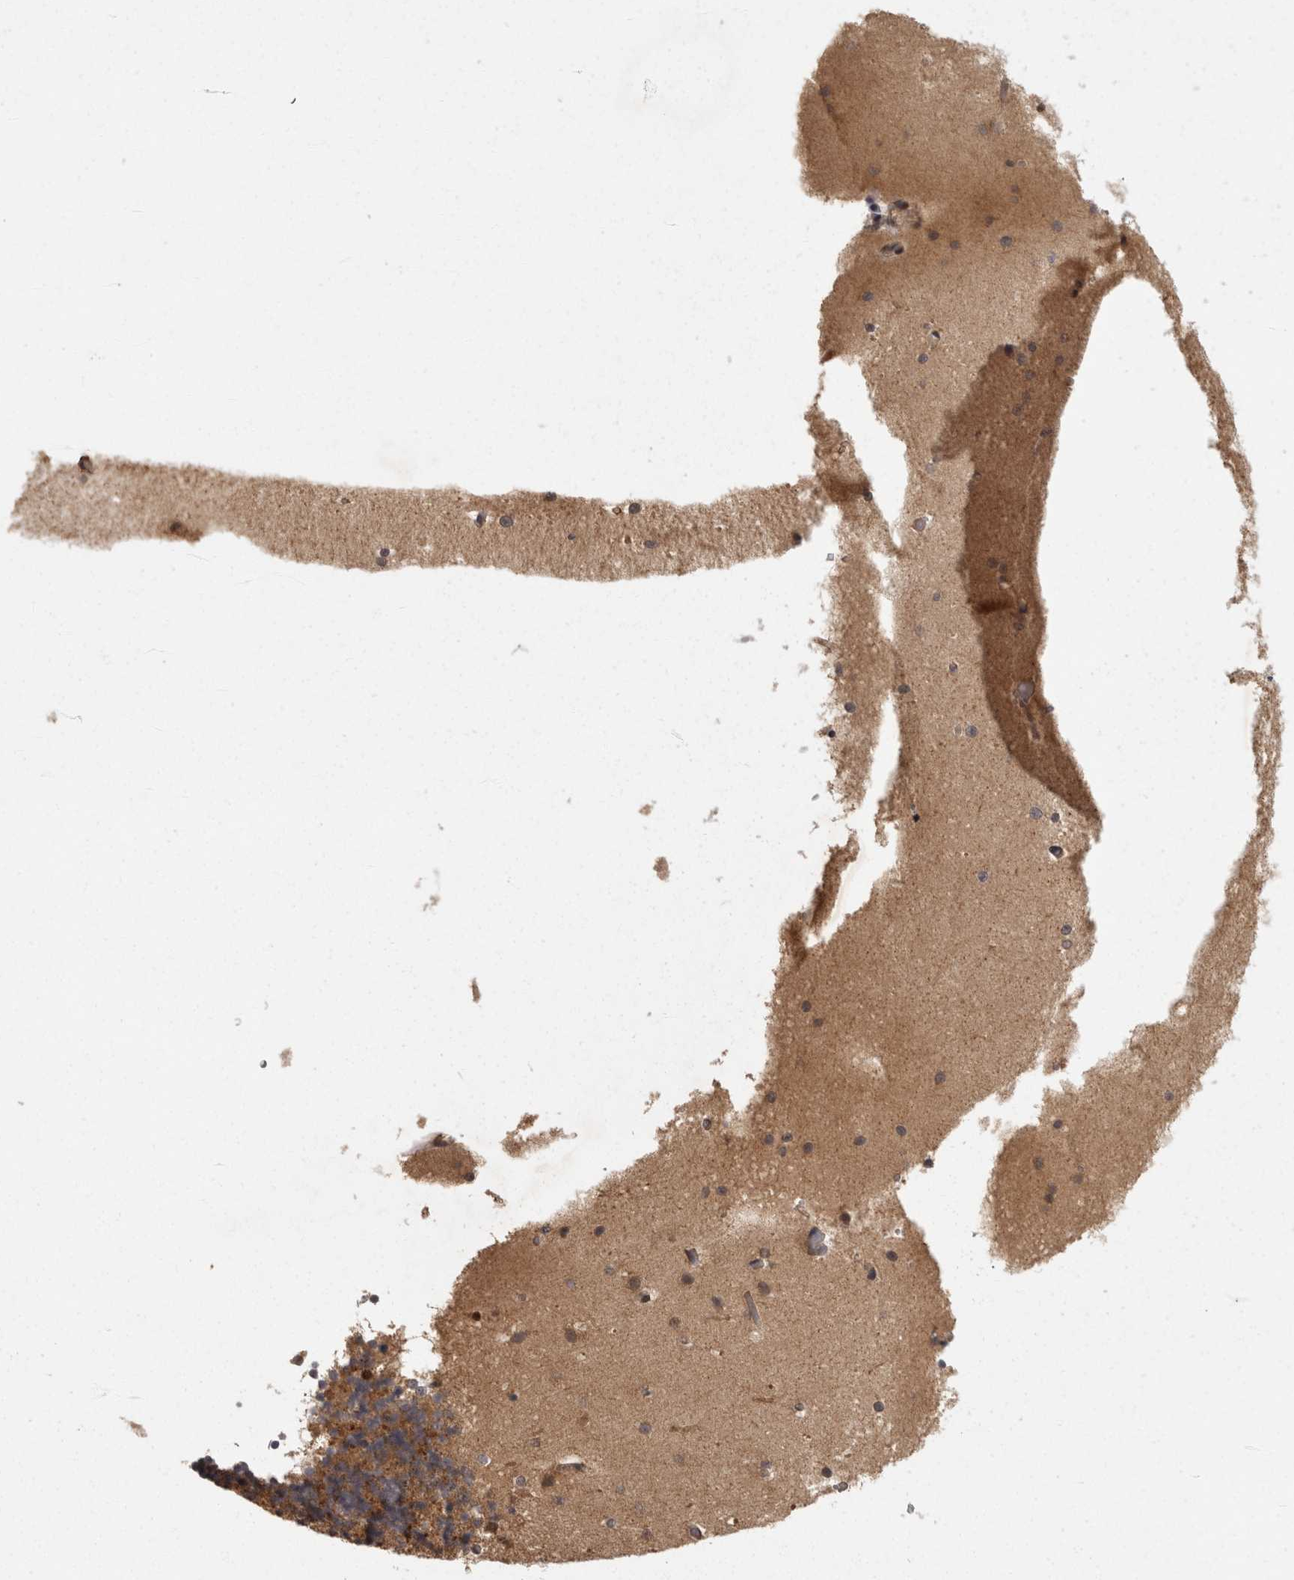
{"staining": {"intensity": "weak", "quantity": "25%-75%", "location": "cytoplasmic/membranous"}, "tissue": "cerebellum", "cell_type": "Cells in granular layer", "image_type": "normal", "snomed": [{"axis": "morphology", "description": "Normal tissue, NOS"}, {"axis": "topography", "description": "Cerebellum"}], "caption": "Immunohistochemistry (IHC) photomicrograph of unremarkable cerebellum: human cerebellum stained using immunohistochemistry (IHC) displays low levels of weak protein expression localized specifically in the cytoplasmic/membranous of cells in granular layer, appearing as a cytoplasmic/membranous brown color.", "gene": "ACAT2", "patient": {"sex": "male", "age": 37}}